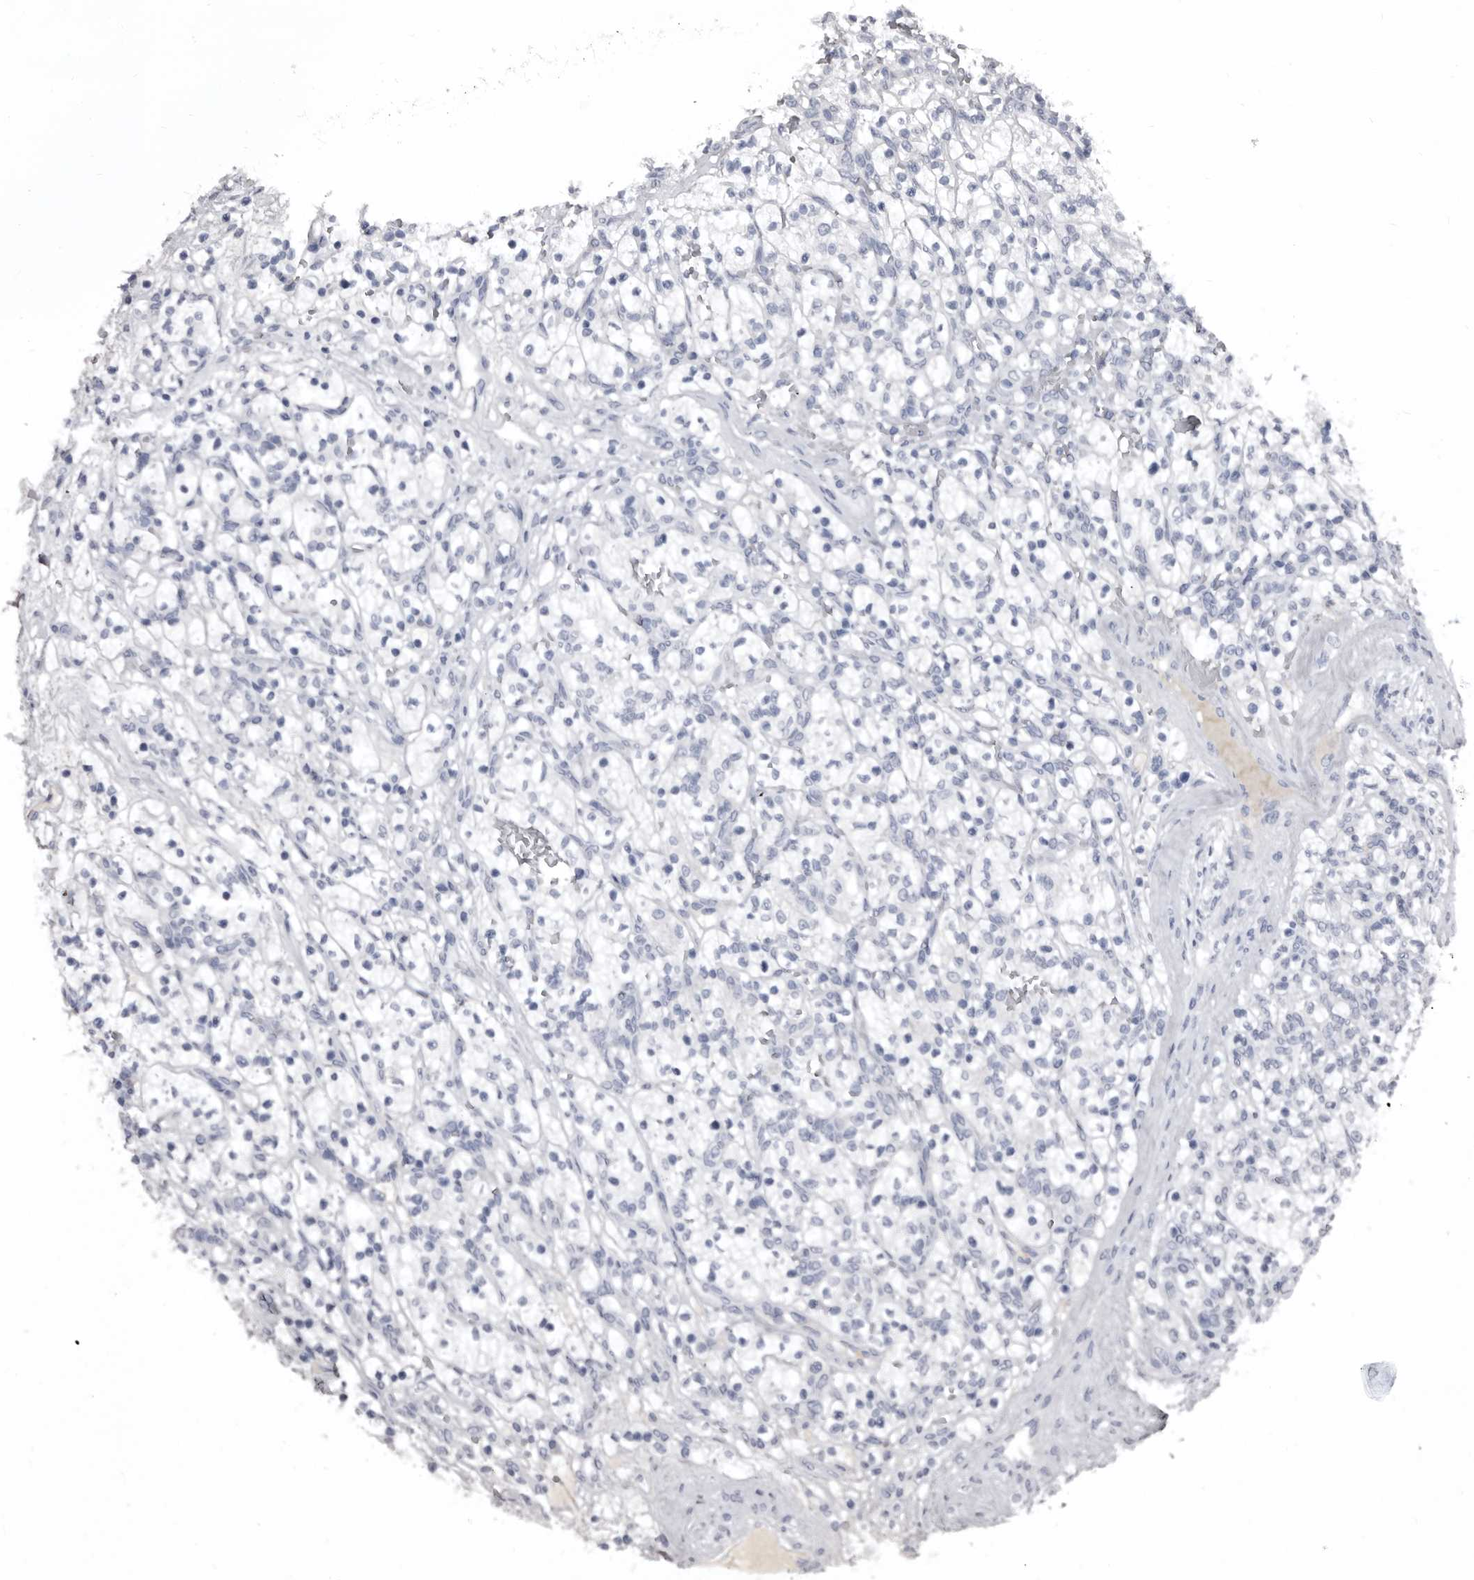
{"staining": {"intensity": "negative", "quantity": "none", "location": "none"}, "tissue": "renal cancer", "cell_type": "Tumor cells", "image_type": "cancer", "snomed": [{"axis": "morphology", "description": "Adenocarcinoma, NOS"}, {"axis": "topography", "description": "Kidney"}], "caption": "Tumor cells show no significant protein staining in renal adenocarcinoma.", "gene": "GREB1", "patient": {"sex": "female", "age": 57}}